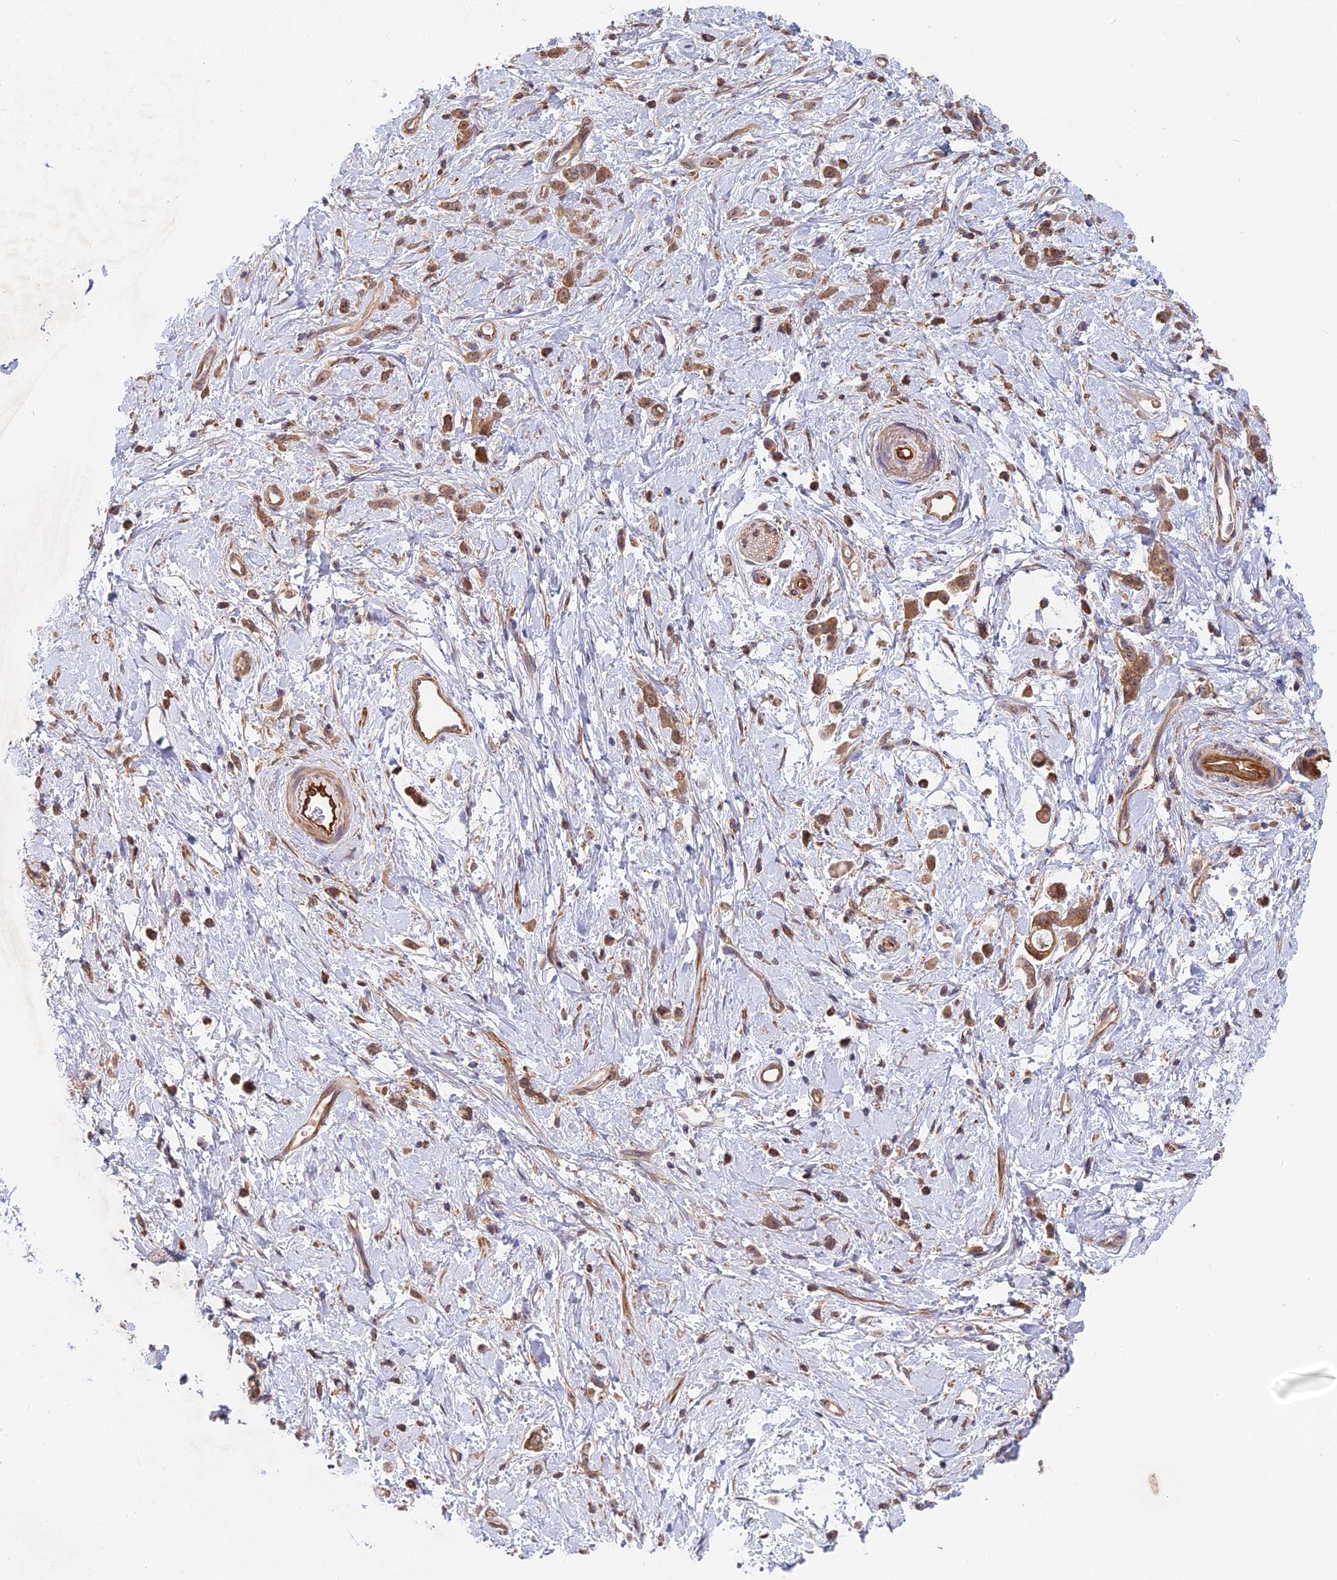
{"staining": {"intensity": "moderate", "quantity": ">75%", "location": "cytoplasmic/membranous"}, "tissue": "stomach cancer", "cell_type": "Tumor cells", "image_type": "cancer", "snomed": [{"axis": "morphology", "description": "Adenocarcinoma, NOS"}, {"axis": "topography", "description": "Stomach"}], "caption": "Immunohistochemistry (IHC) of stomach adenocarcinoma shows medium levels of moderate cytoplasmic/membranous staining in approximately >75% of tumor cells. The protein is shown in brown color, while the nuclei are stained blue.", "gene": "SAC3D1", "patient": {"sex": "female", "age": 60}}